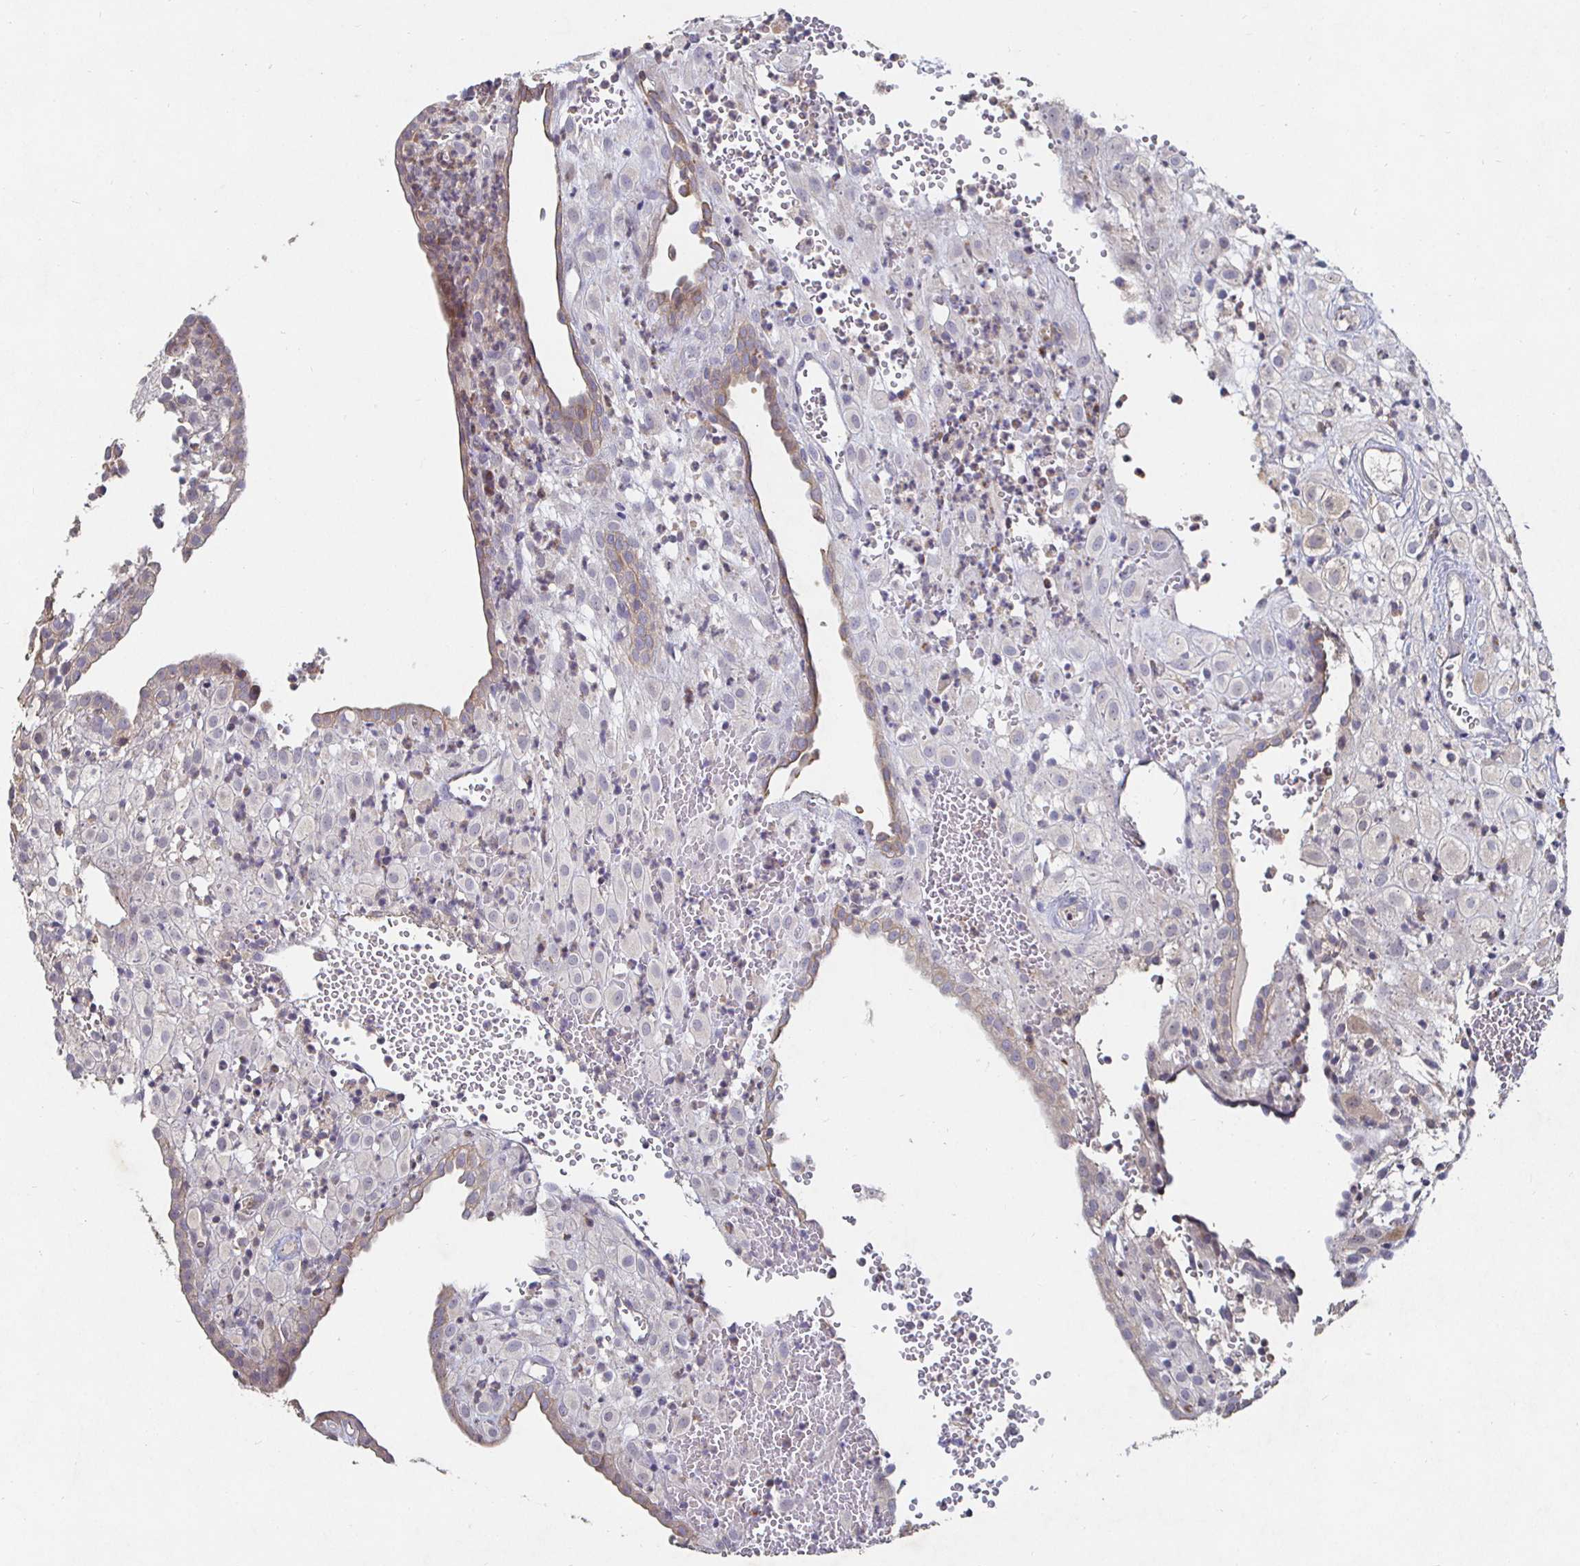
{"staining": {"intensity": "negative", "quantity": "none", "location": "none"}, "tissue": "placenta", "cell_type": "Decidual cells", "image_type": "normal", "snomed": [{"axis": "morphology", "description": "Normal tissue, NOS"}, {"axis": "topography", "description": "Placenta"}], "caption": "This histopathology image is of unremarkable placenta stained with IHC to label a protein in brown with the nuclei are counter-stained blue. There is no staining in decidual cells.", "gene": "NRSN1", "patient": {"sex": "female", "age": 24}}